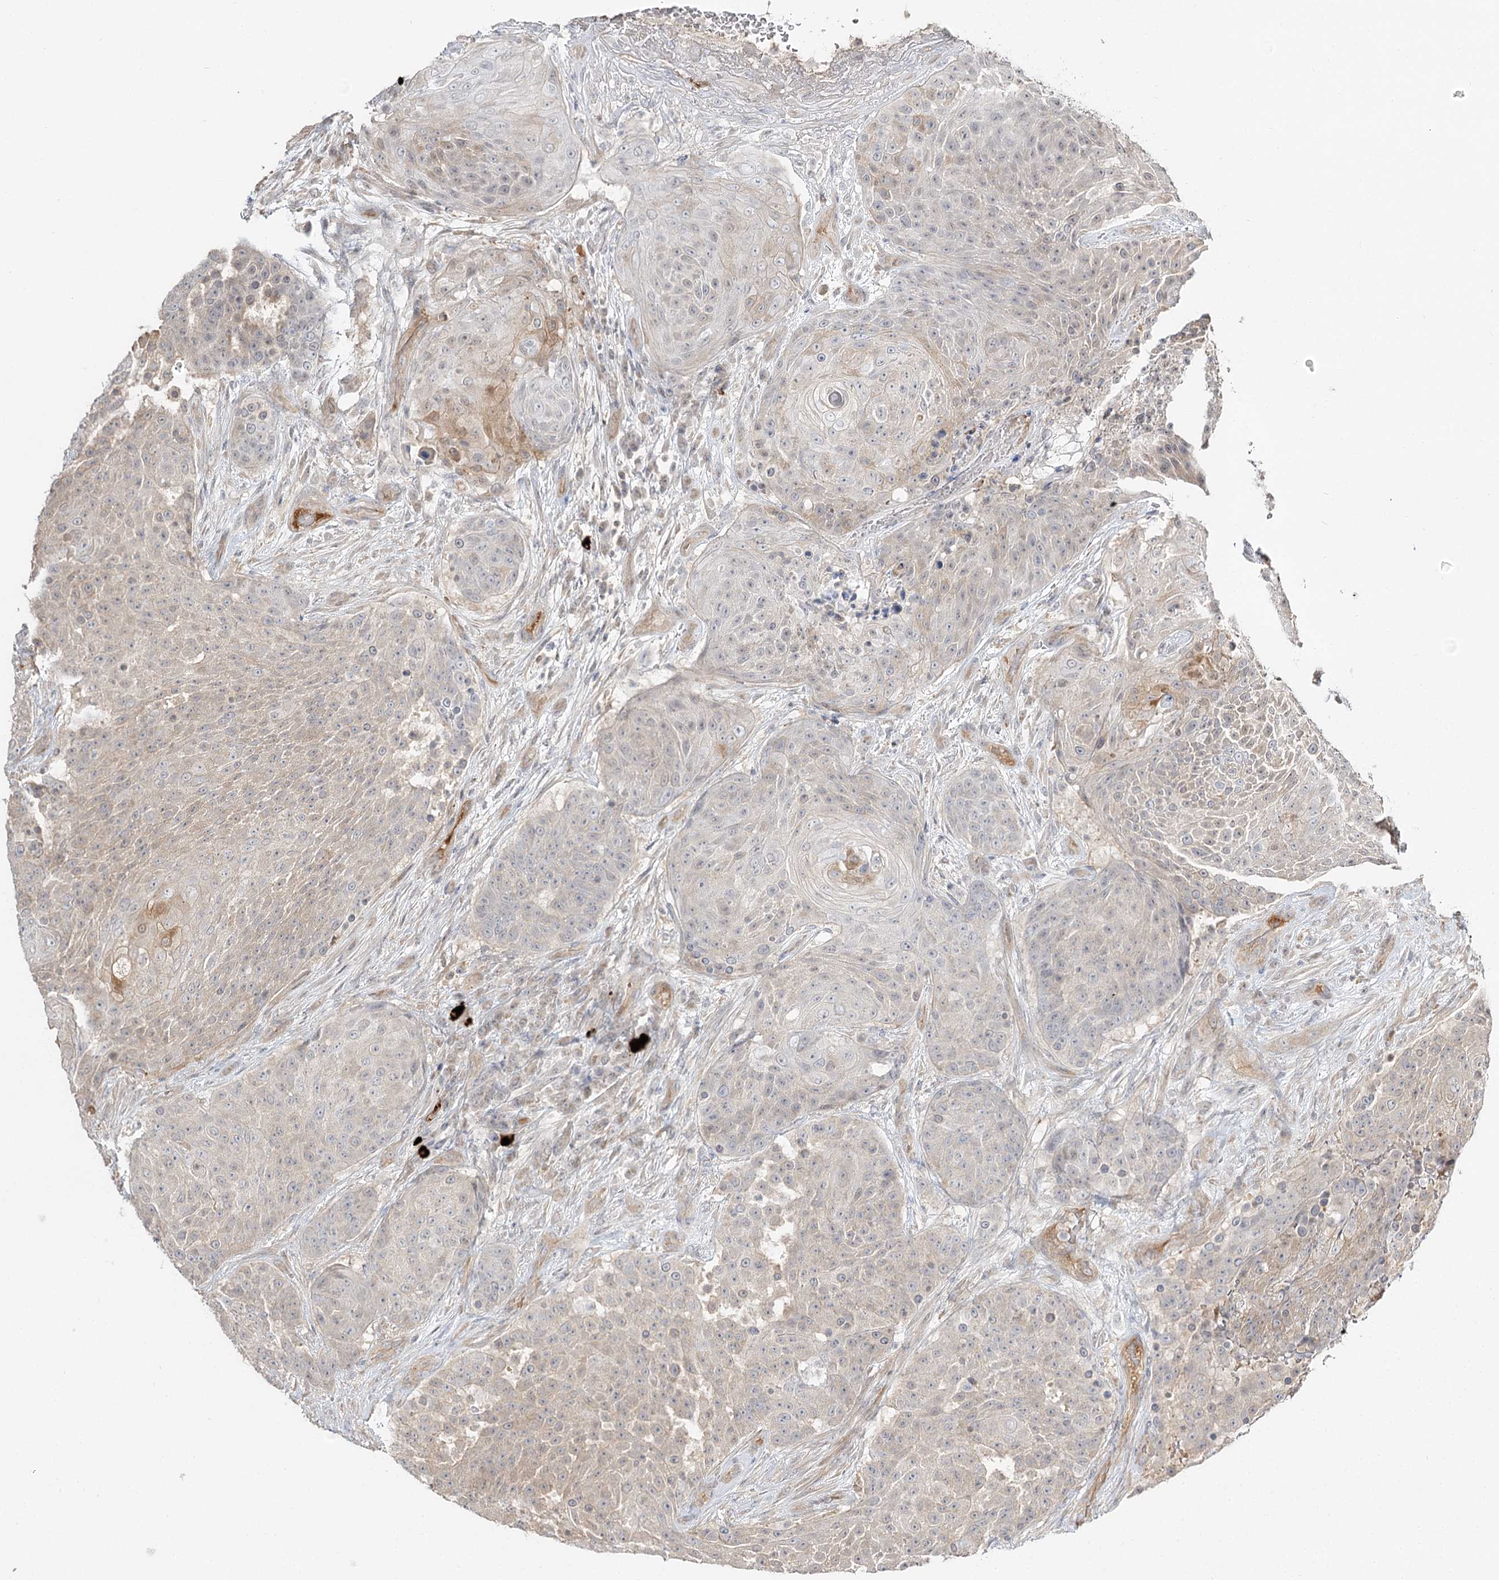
{"staining": {"intensity": "weak", "quantity": "<25%", "location": "cytoplasmic/membranous"}, "tissue": "urothelial cancer", "cell_type": "Tumor cells", "image_type": "cancer", "snomed": [{"axis": "morphology", "description": "Urothelial carcinoma, High grade"}, {"axis": "topography", "description": "Urinary bladder"}], "caption": "Immunohistochemical staining of high-grade urothelial carcinoma exhibits no significant positivity in tumor cells.", "gene": "GUCY2C", "patient": {"sex": "female", "age": 63}}